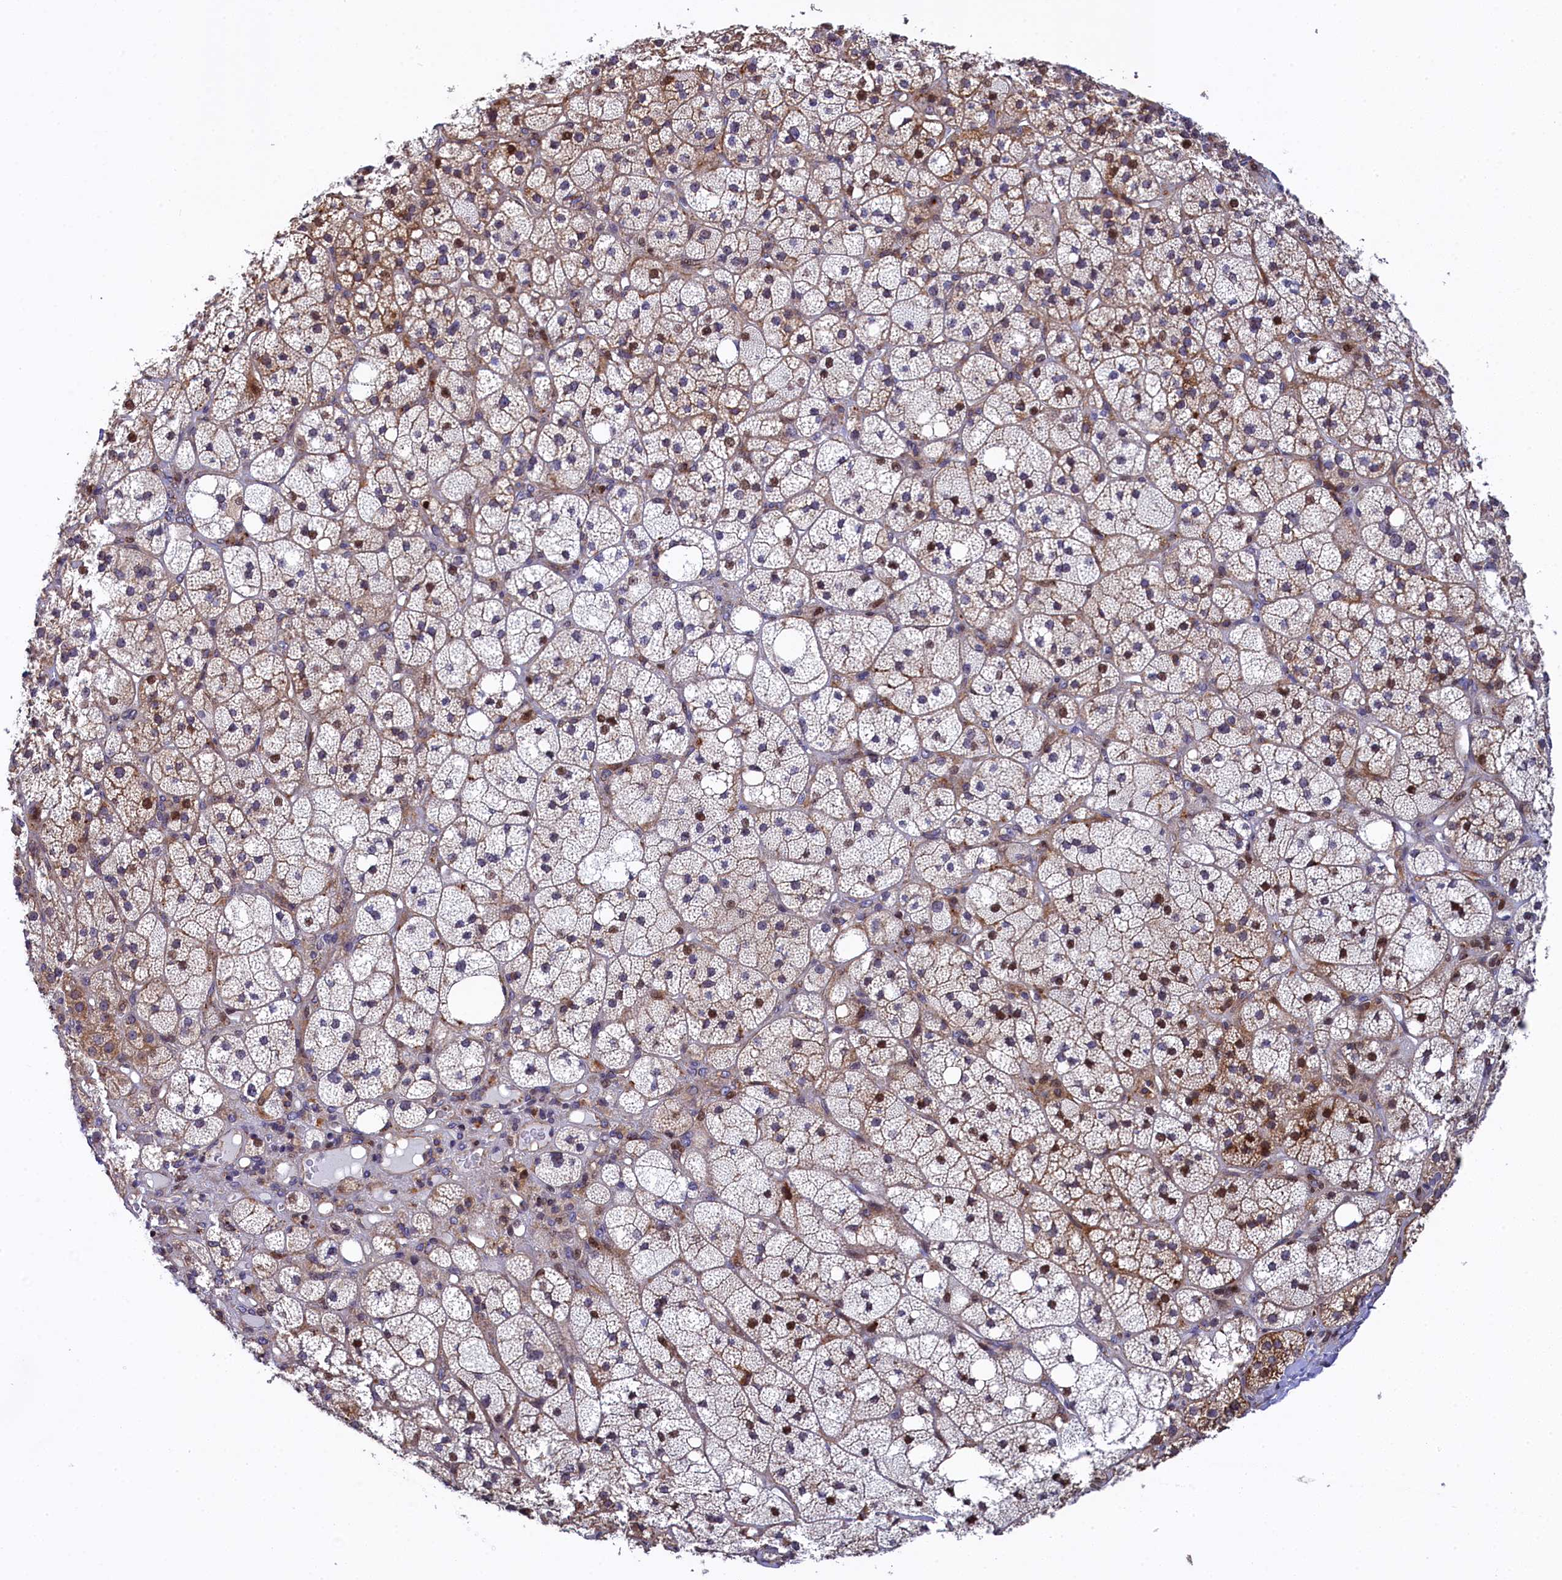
{"staining": {"intensity": "moderate", "quantity": "25%-75%", "location": "cytoplasmic/membranous,nuclear"}, "tissue": "adrenal gland", "cell_type": "Glandular cells", "image_type": "normal", "snomed": [{"axis": "morphology", "description": "Normal tissue, NOS"}, {"axis": "topography", "description": "Adrenal gland"}], "caption": "Normal adrenal gland shows moderate cytoplasmic/membranous,nuclear expression in about 25%-75% of glandular cells, visualized by immunohistochemistry. The staining is performed using DAB brown chromogen to label protein expression. The nuclei are counter-stained blue using hematoxylin.", "gene": "TGDS", "patient": {"sex": "male", "age": 61}}